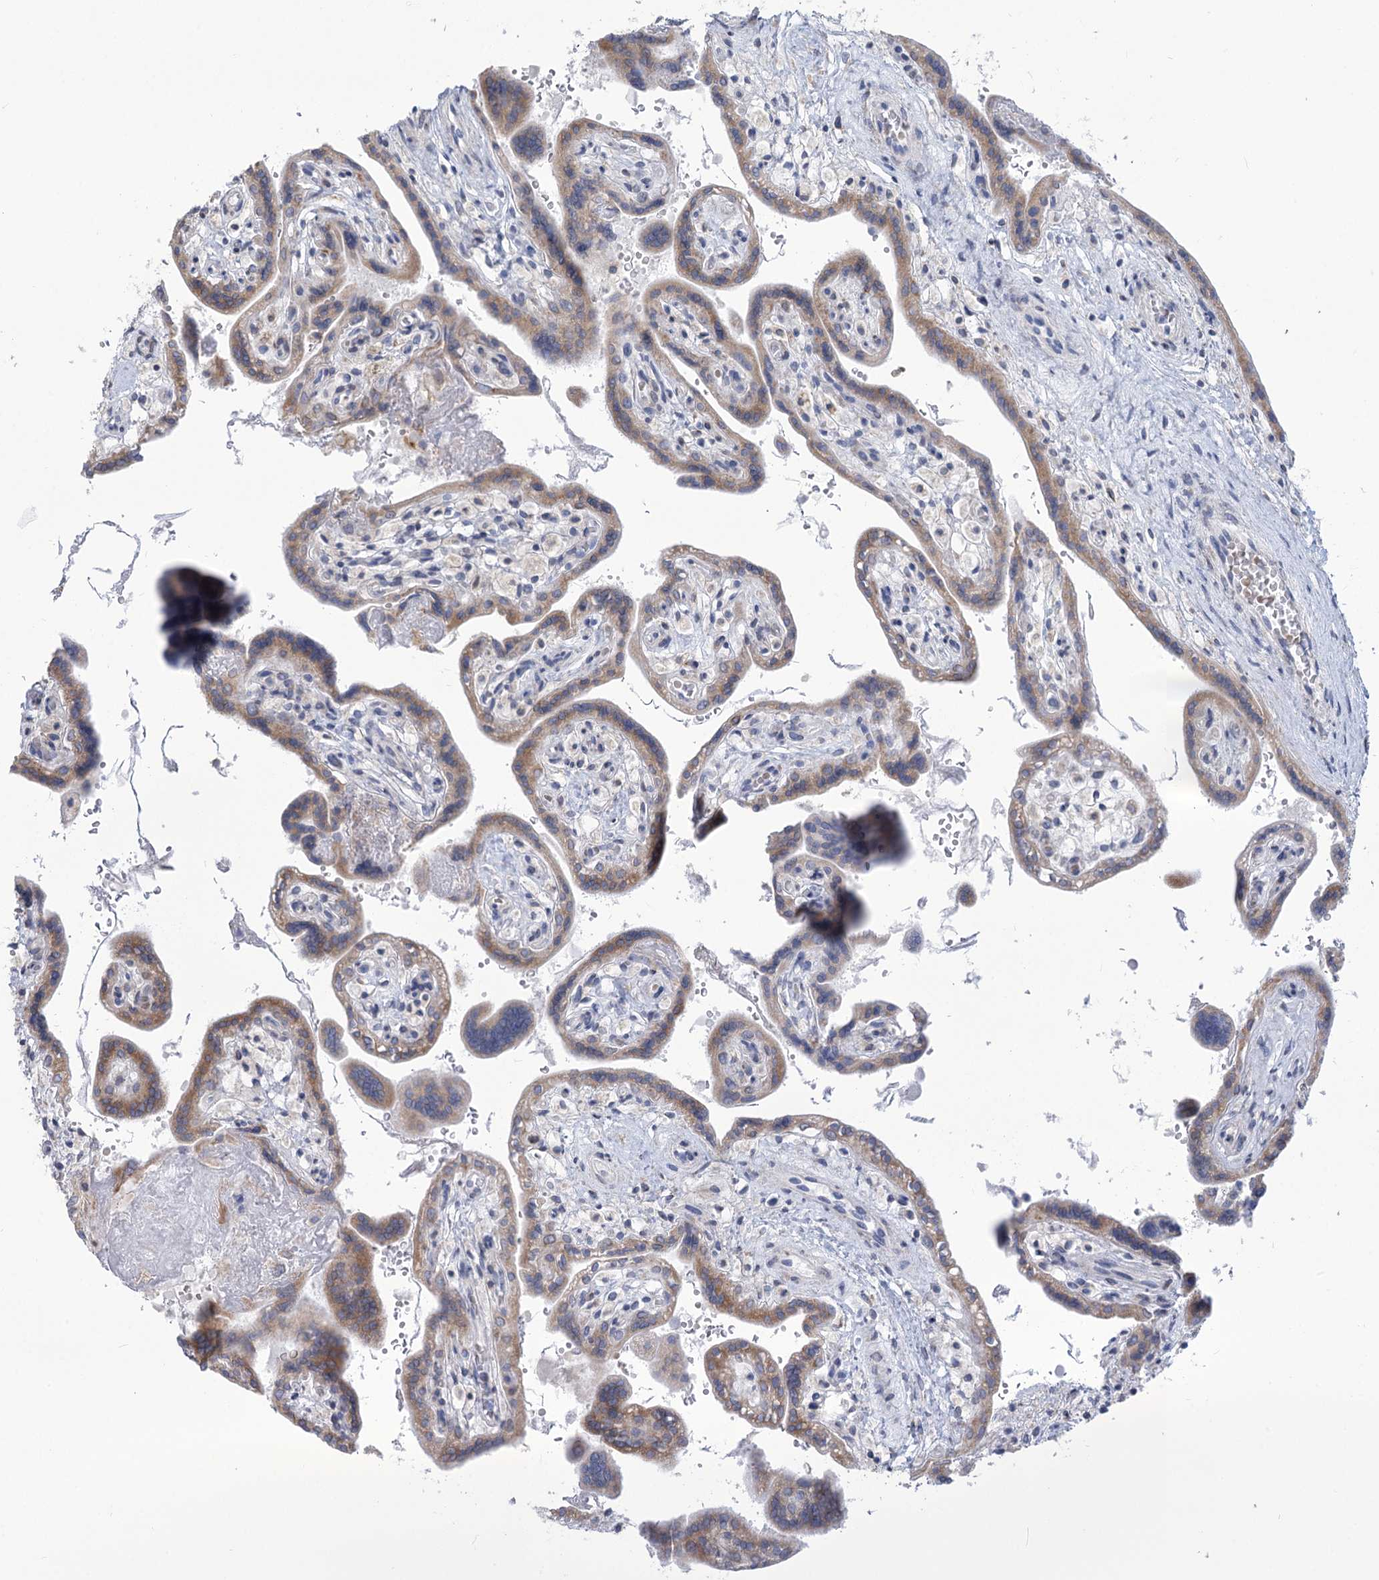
{"staining": {"intensity": "moderate", "quantity": "25%-75%", "location": "cytoplasmic/membranous"}, "tissue": "placenta", "cell_type": "Trophoblastic cells", "image_type": "normal", "snomed": [{"axis": "morphology", "description": "Normal tissue, NOS"}, {"axis": "topography", "description": "Placenta"}], "caption": "A histopathology image showing moderate cytoplasmic/membranous positivity in approximately 25%-75% of trophoblastic cells in unremarkable placenta, as visualized by brown immunohistochemical staining.", "gene": "STT3B", "patient": {"sex": "female", "age": 37}}